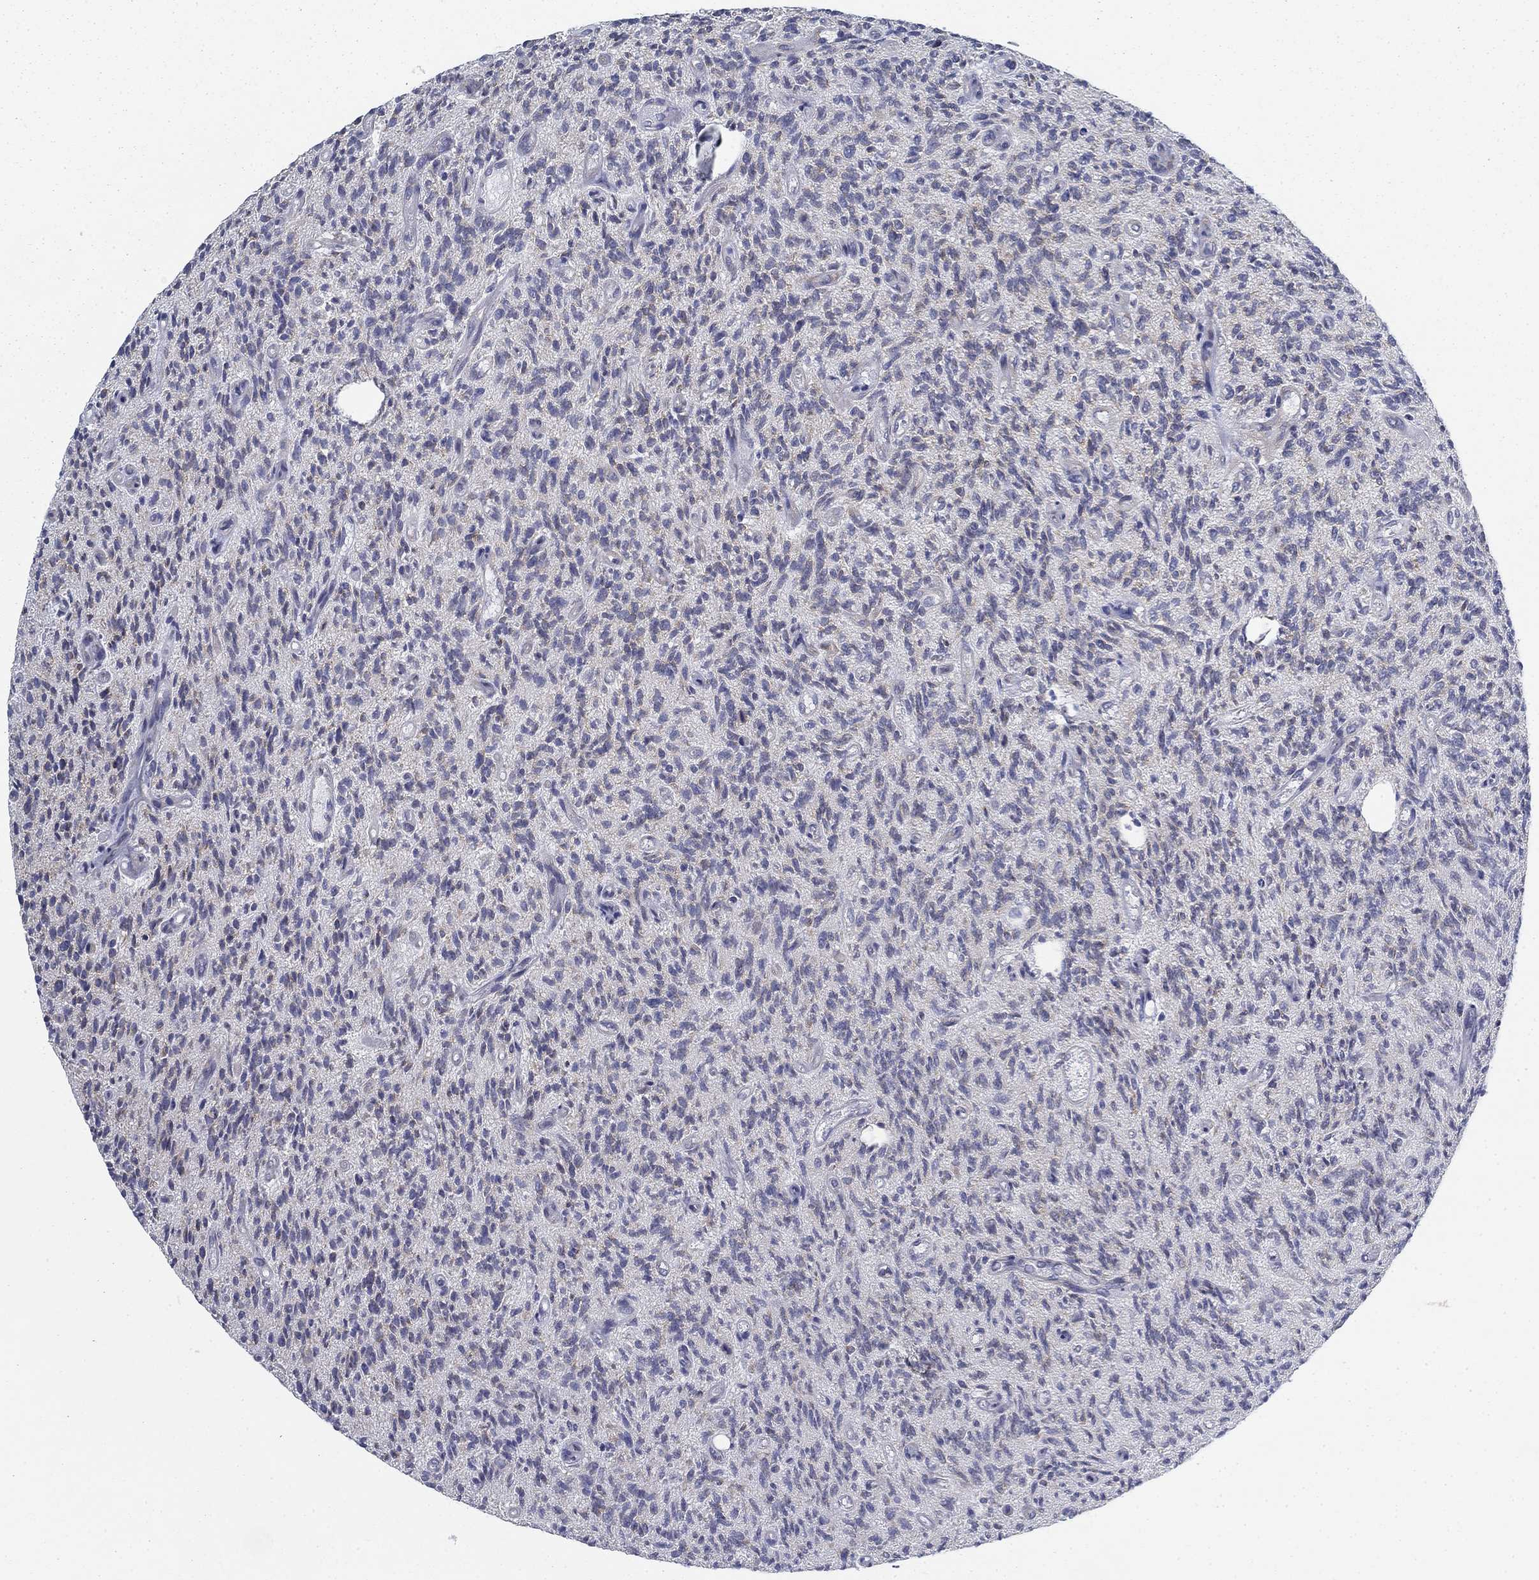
{"staining": {"intensity": "weak", "quantity": "<25%", "location": "cytoplasmic/membranous"}, "tissue": "glioma", "cell_type": "Tumor cells", "image_type": "cancer", "snomed": [{"axis": "morphology", "description": "Glioma, malignant, High grade"}, {"axis": "topography", "description": "Brain"}], "caption": "This histopathology image is of malignant glioma (high-grade) stained with immunohistochemistry to label a protein in brown with the nuclei are counter-stained blue. There is no staining in tumor cells.", "gene": "FXR1", "patient": {"sex": "male", "age": 64}}